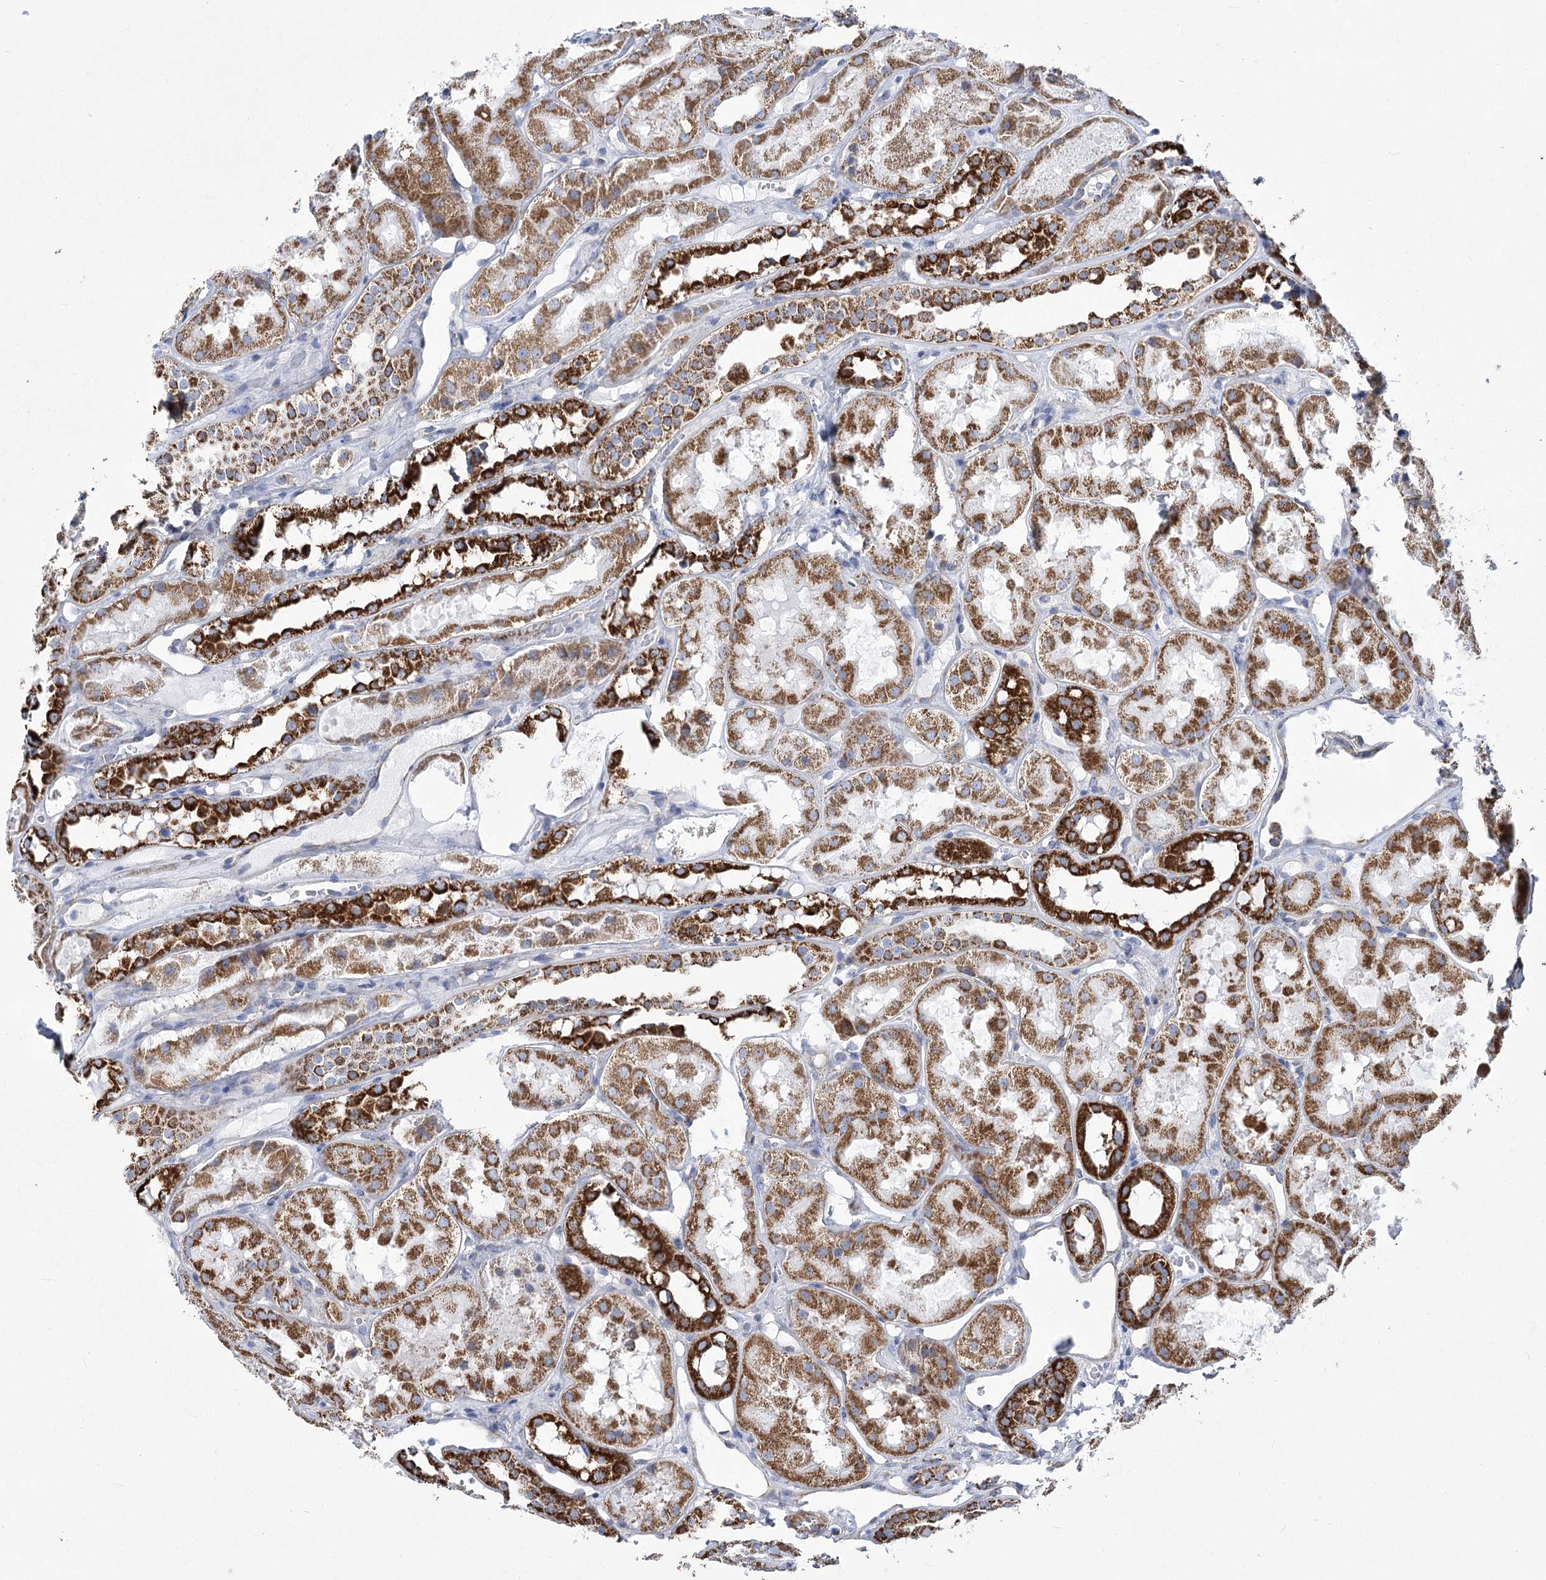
{"staining": {"intensity": "negative", "quantity": "none", "location": "none"}, "tissue": "kidney", "cell_type": "Cells in glomeruli", "image_type": "normal", "snomed": [{"axis": "morphology", "description": "Normal tissue, NOS"}, {"axis": "topography", "description": "Kidney"}], "caption": "A high-resolution image shows IHC staining of unremarkable kidney, which shows no significant staining in cells in glomeruli.", "gene": "PDHB", "patient": {"sex": "male", "age": 16}}